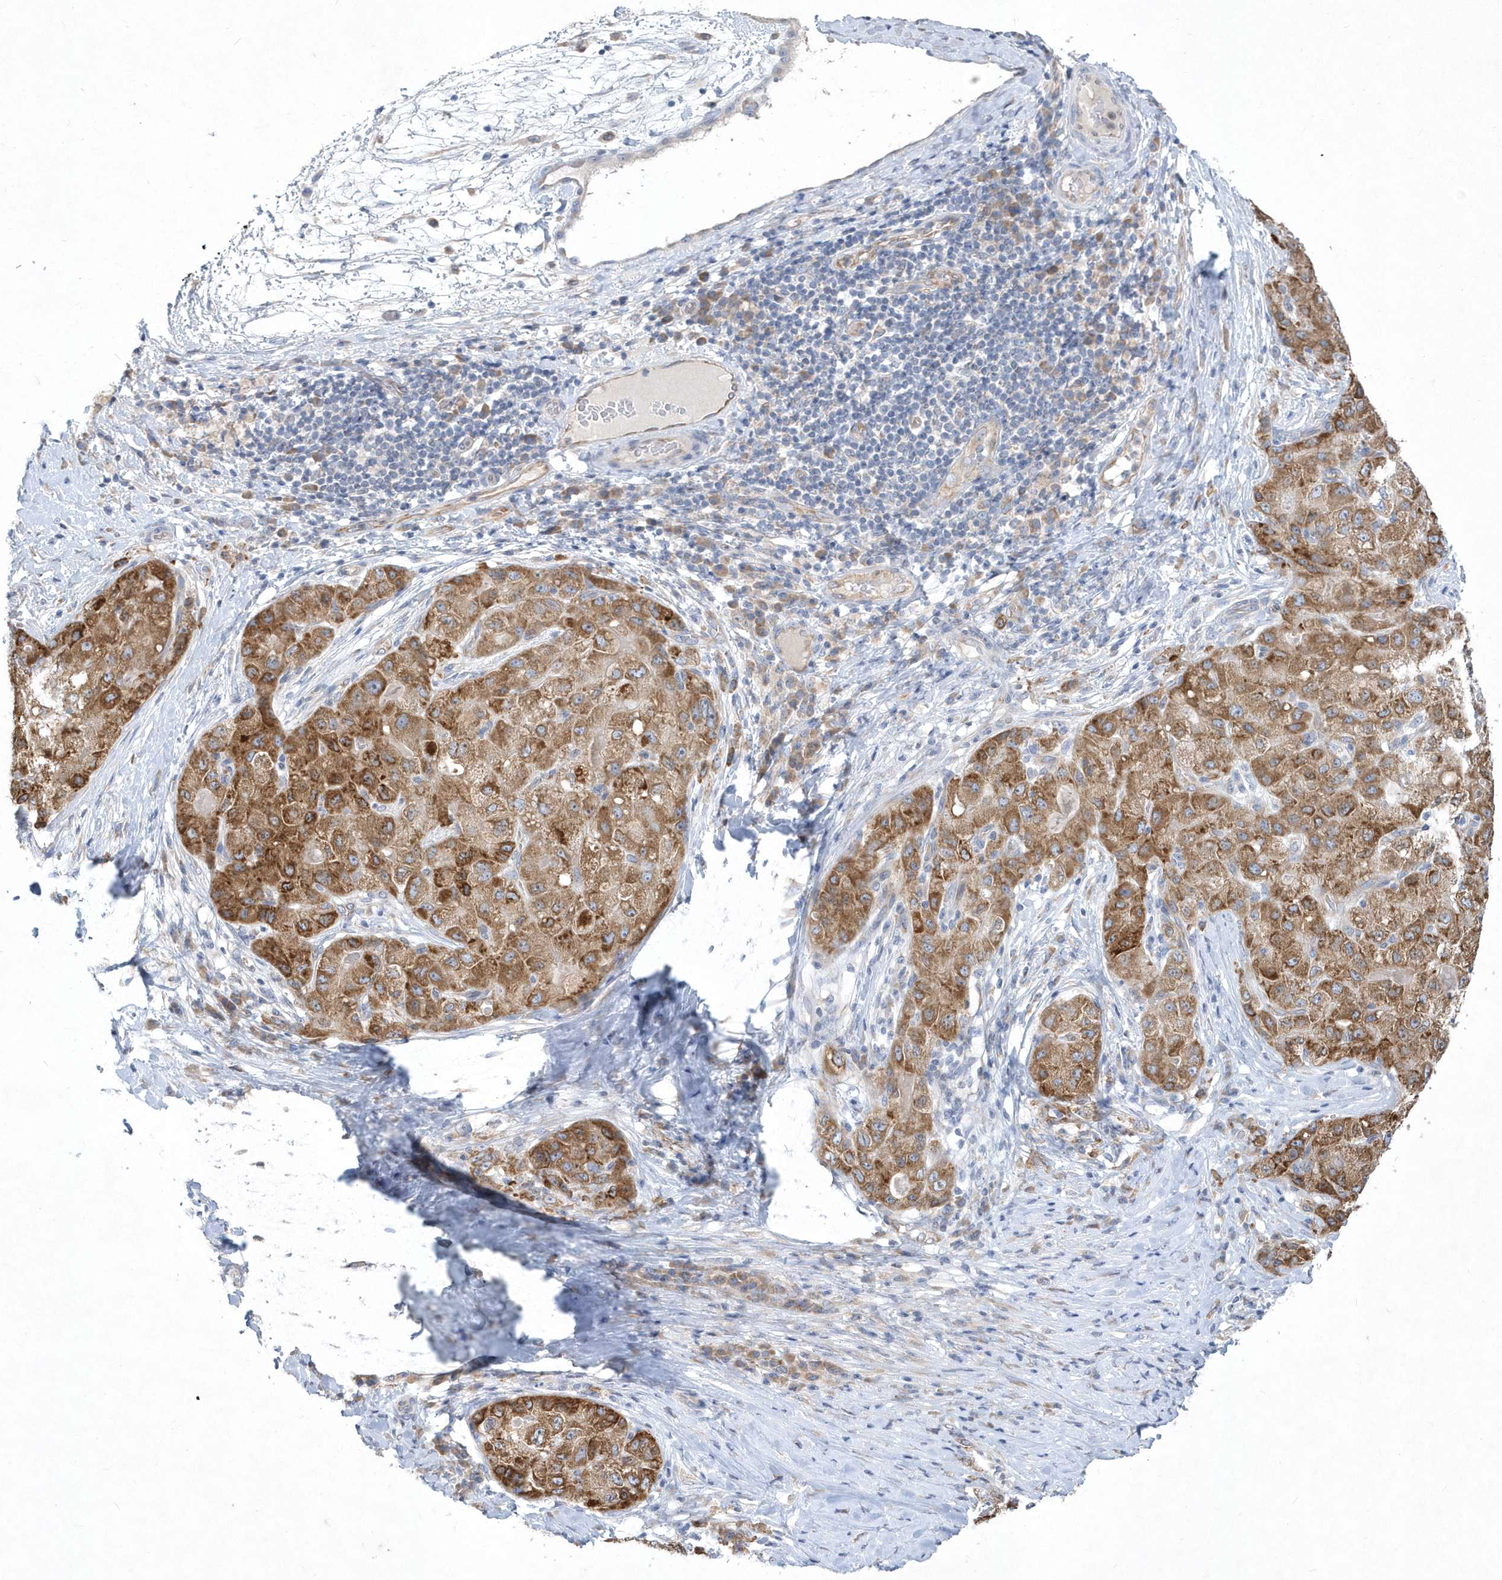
{"staining": {"intensity": "moderate", "quantity": ">75%", "location": "cytoplasmic/membranous"}, "tissue": "liver cancer", "cell_type": "Tumor cells", "image_type": "cancer", "snomed": [{"axis": "morphology", "description": "Carcinoma, Hepatocellular, NOS"}, {"axis": "topography", "description": "Liver"}], "caption": "The histopathology image demonstrates immunohistochemical staining of hepatocellular carcinoma (liver). There is moderate cytoplasmic/membranous staining is identified in about >75% of tumor cells. The protein is shown in brown color, while the nuclei are stained blue.", "gene": "DGAT1", "patient": {"sex": "male", "age": 80}}